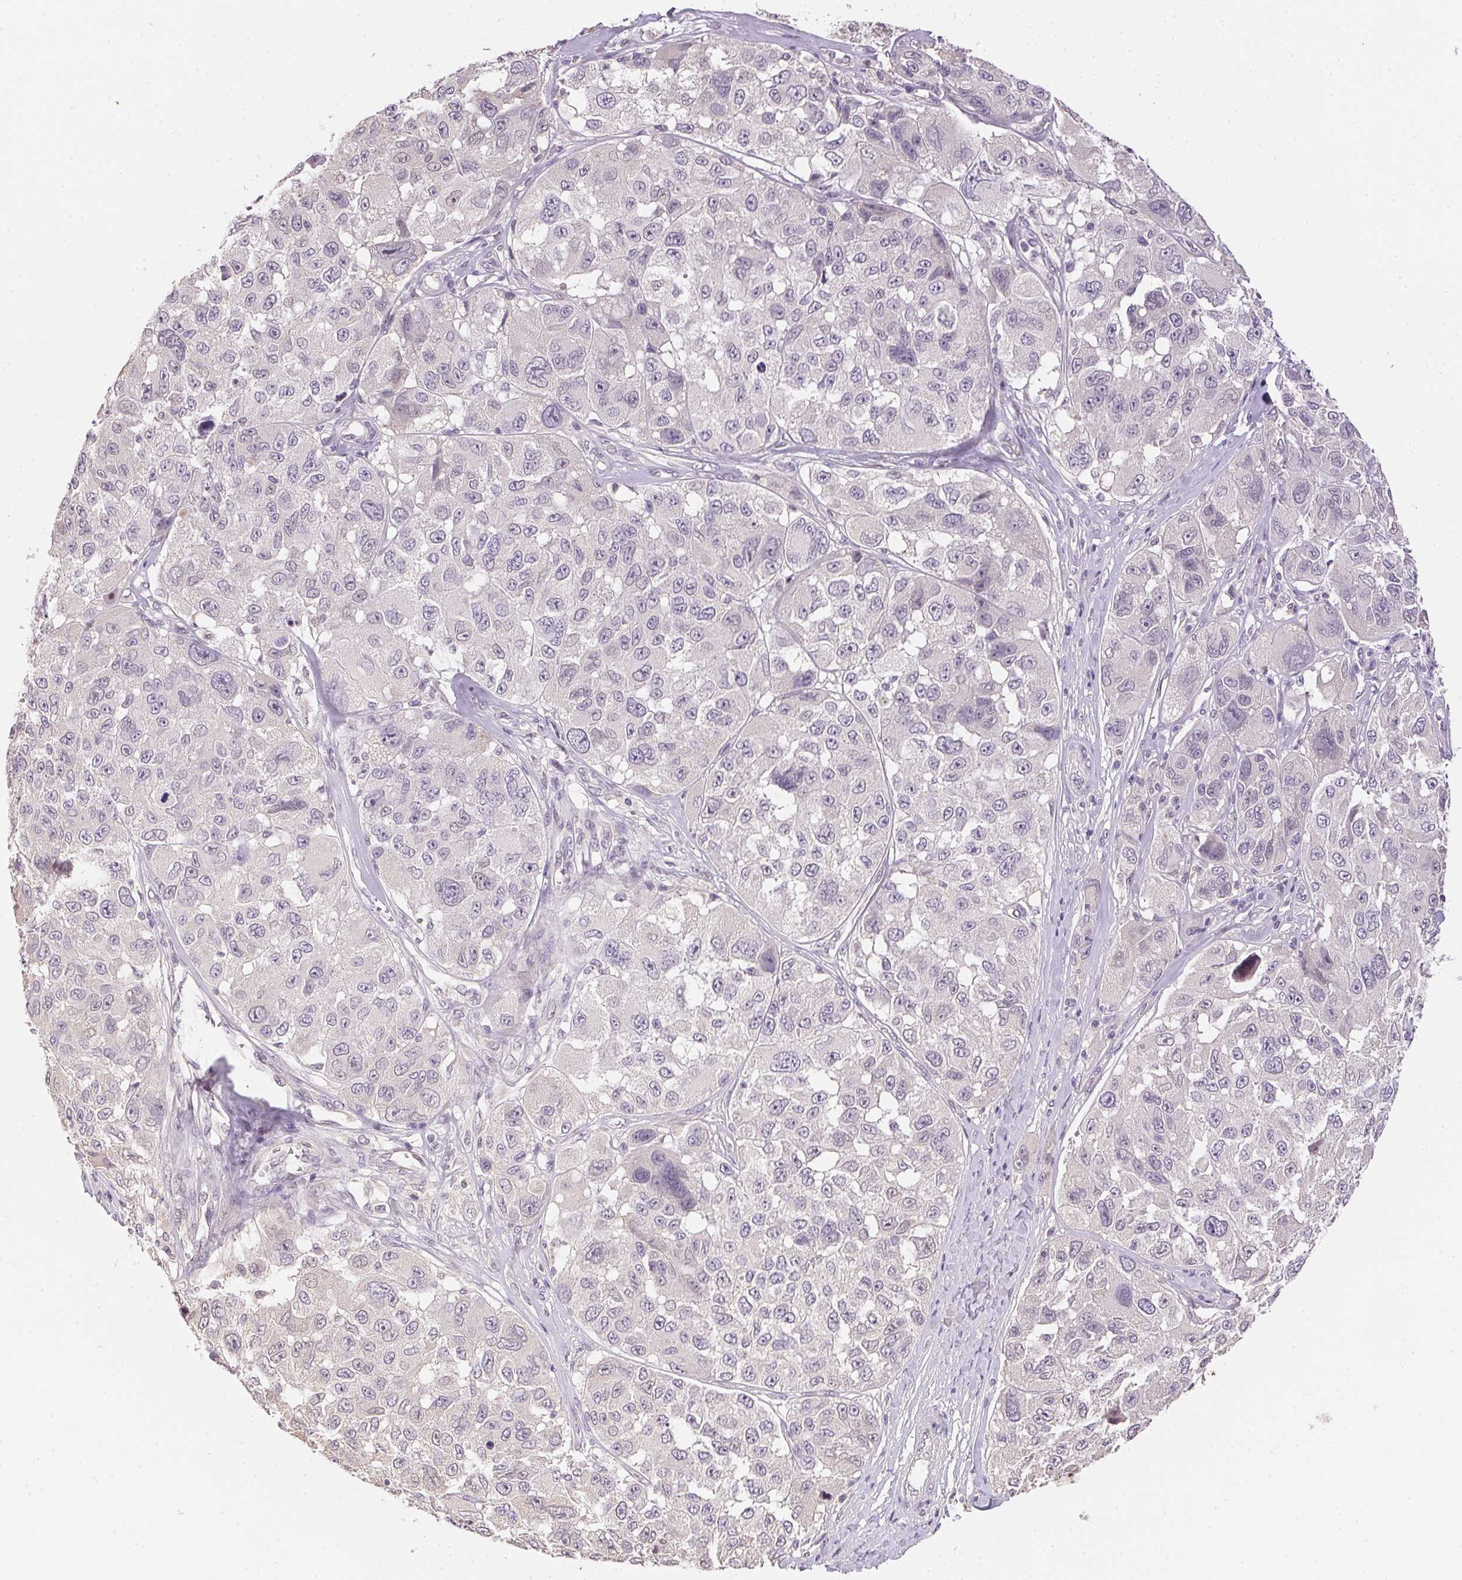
{"staining": {"intensity": "negative", "quantity": "none", "location": "none"}, "tissue": "melanoma", "cell_type": "Tumor cells", "image_type": "cancer", "snomed": [{"axis": "morphology", "description": "Malignant melanoma, NOS"}, {"axis": "topography", "description": "Skin"}], "caption": "High power microscopy micrograph of an immunohistochemistry (IHC) micrograph of melanoma, revealing no significant expression in tumor cells. (DAB IHC visualized using brightfield microscopy, high magnification).", "gene": "ALDH8A1", "patient": {"sex": "female", "age": 66}}